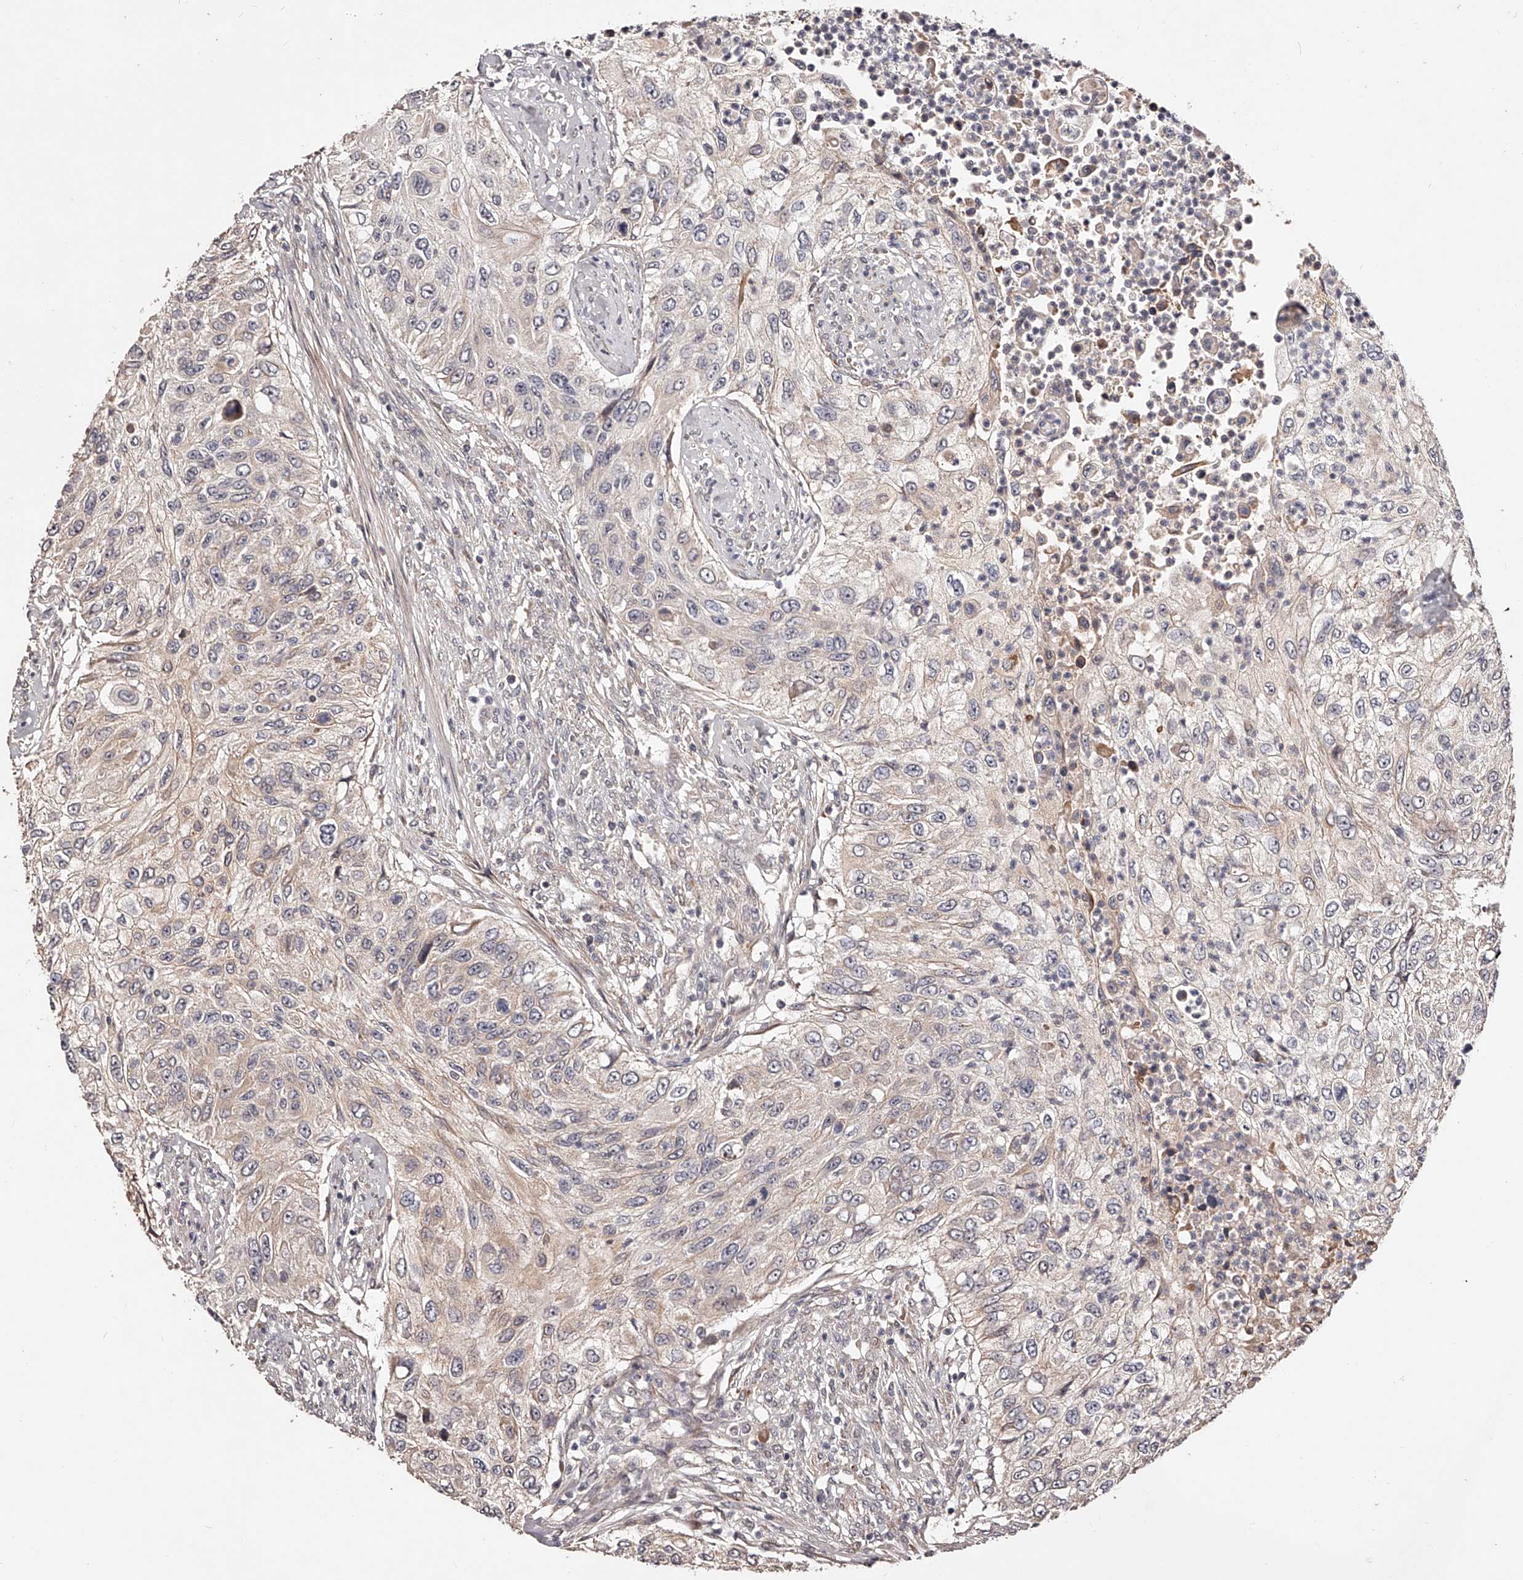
{"staining": {"intensity": "weak", "quantity": "<25%", "location": "cytoplasmic/membranous"}, "tissue": "urothelial cancer", "cell_type": "Tumor cells", "image_type": "cancer", "snomed": [{"axis": "morphology", "description": "Urothelial carcinoma, High grade"}, {"axis": "topography", "description": "Urinary bladder"}], "caption": "This is an immunohistochemistry image of urothelial cancer. There is no staining in tumor cells.", "gene": "ZNF502", "patient": {"sex": "female", "age": 60}}